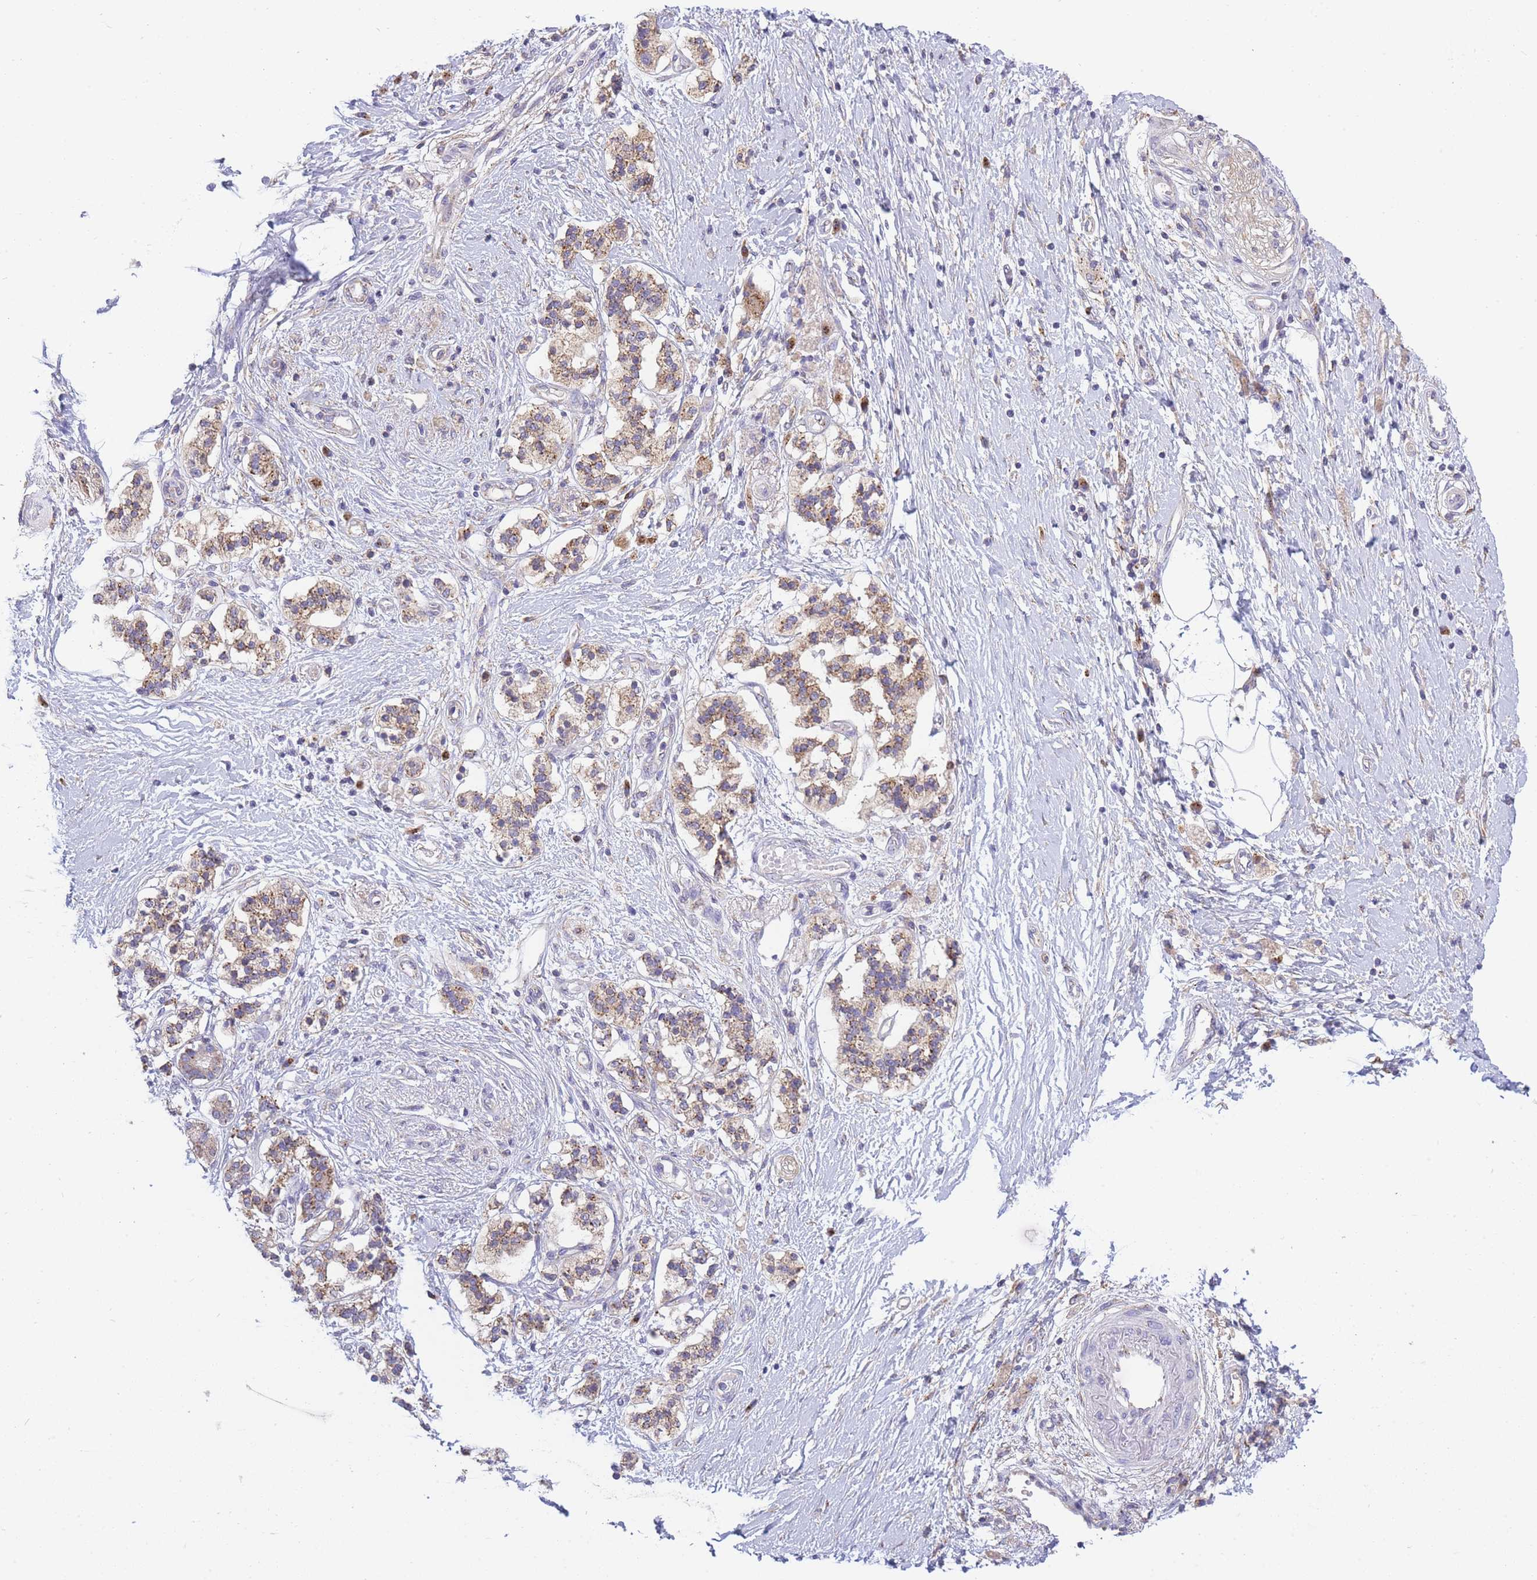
{"staining": {"intensity": "moderate", "quantity": ">75%", "location": "cytoplasmic/membranous"}, "tissue": "pancreatic cancer", "cell_type": "Tumor cells", "image_type": "cancer", "snomed": [{"axis": "morphology", "description": "Adenocarcinoma, NOS"}, {"axis": "topography", "description": "Pancreas"}], "caption": "About >75% of tumor cells in human adenocarcinoma (pancreatic) show moderate cytoplasmic/membranous protein expression as visualized by brown immunohistochemical staining.", "gene": "COPG2", "patient": {"sex": "male", "age": 68}}